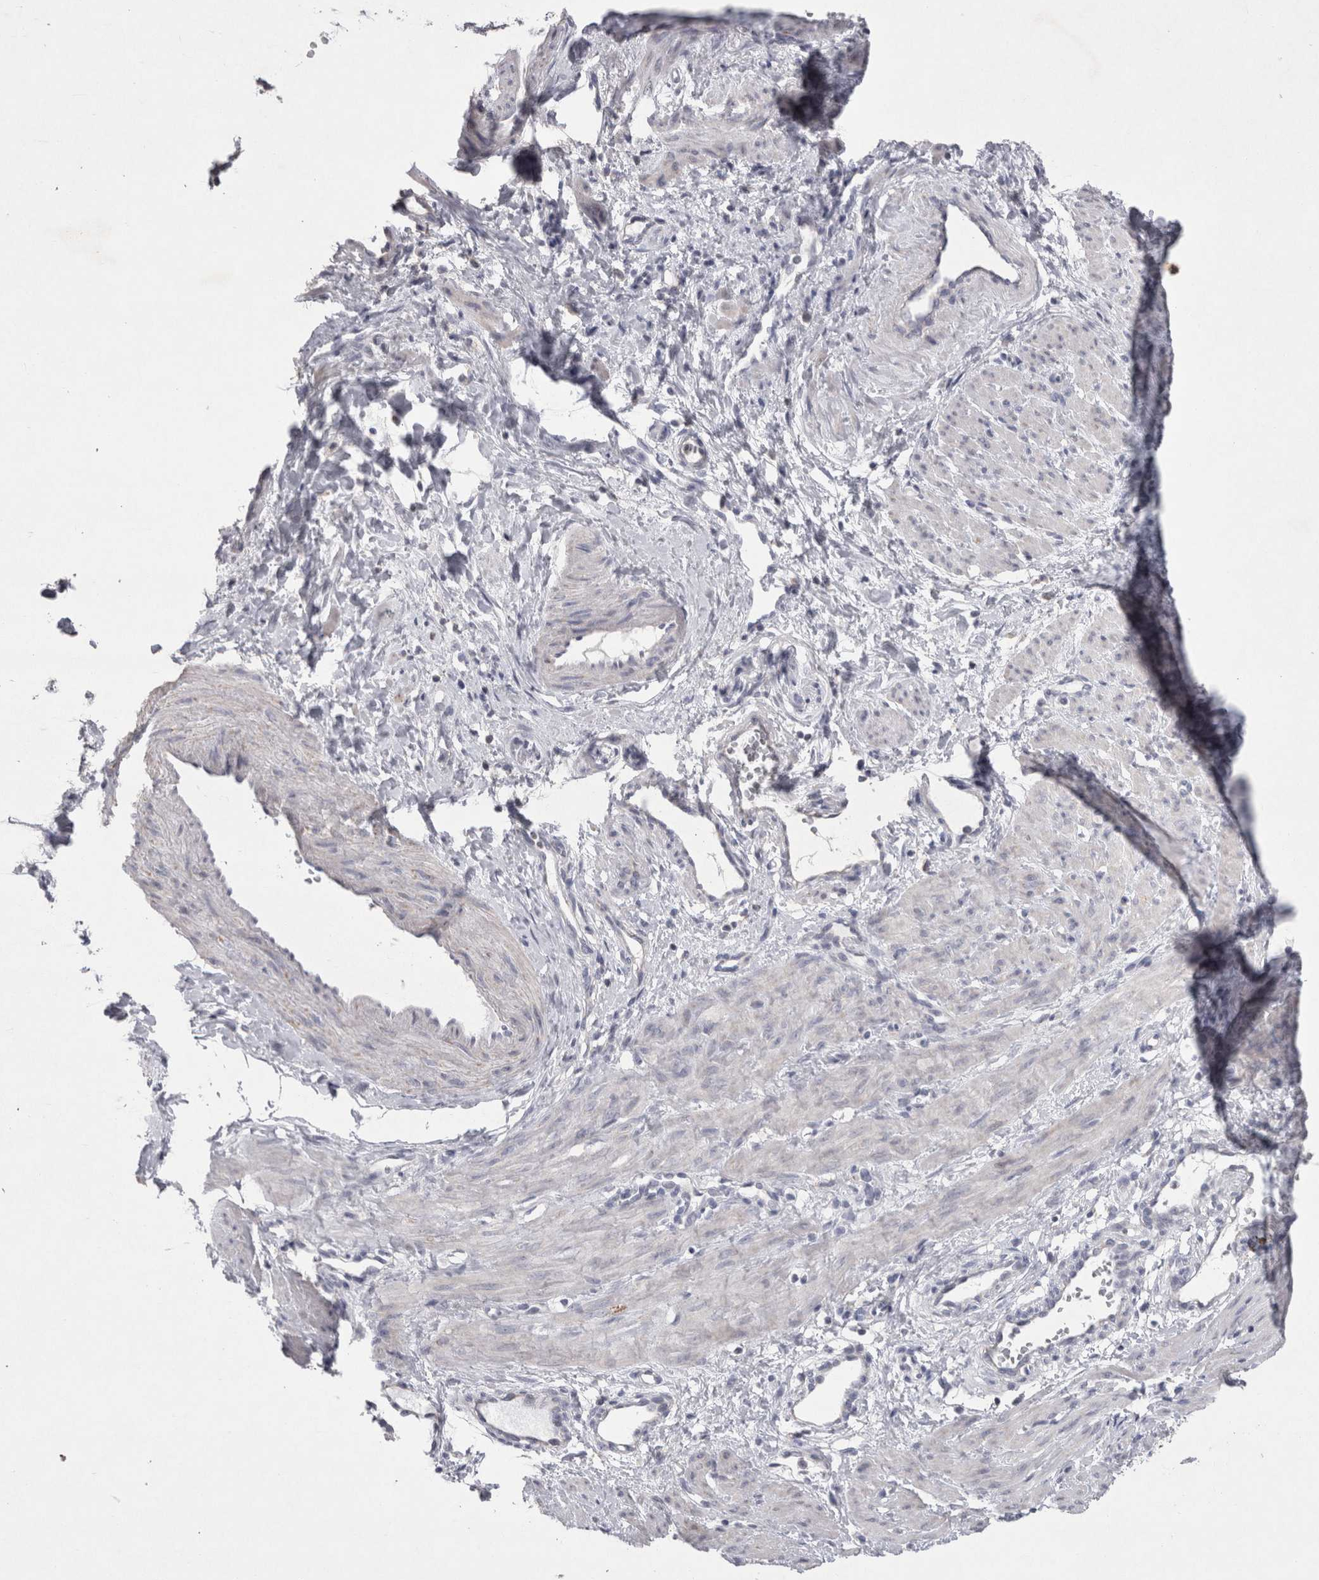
{"staining": {"intensity": "negative", "quantity": "none", "location": "none"}, "tissue": "smooth muscle", "cell_type": "Smooth muscle cells", "image_type": "normal", "snomed": [{"axis": "morphology", "description": "Normal tissue, NOS"}, {"axis": "topography", "description": "Endometrium"}], "caption": "Unremarkable smooth muscle was stained to show a protein in brown. There is no significant staining in smooth muscle cells. (Immunohistochemistry (ihc), brightfield microscopy, high magnification).", "gene": "AGMAT", "patient": {"sex": "female", "age": 33}}